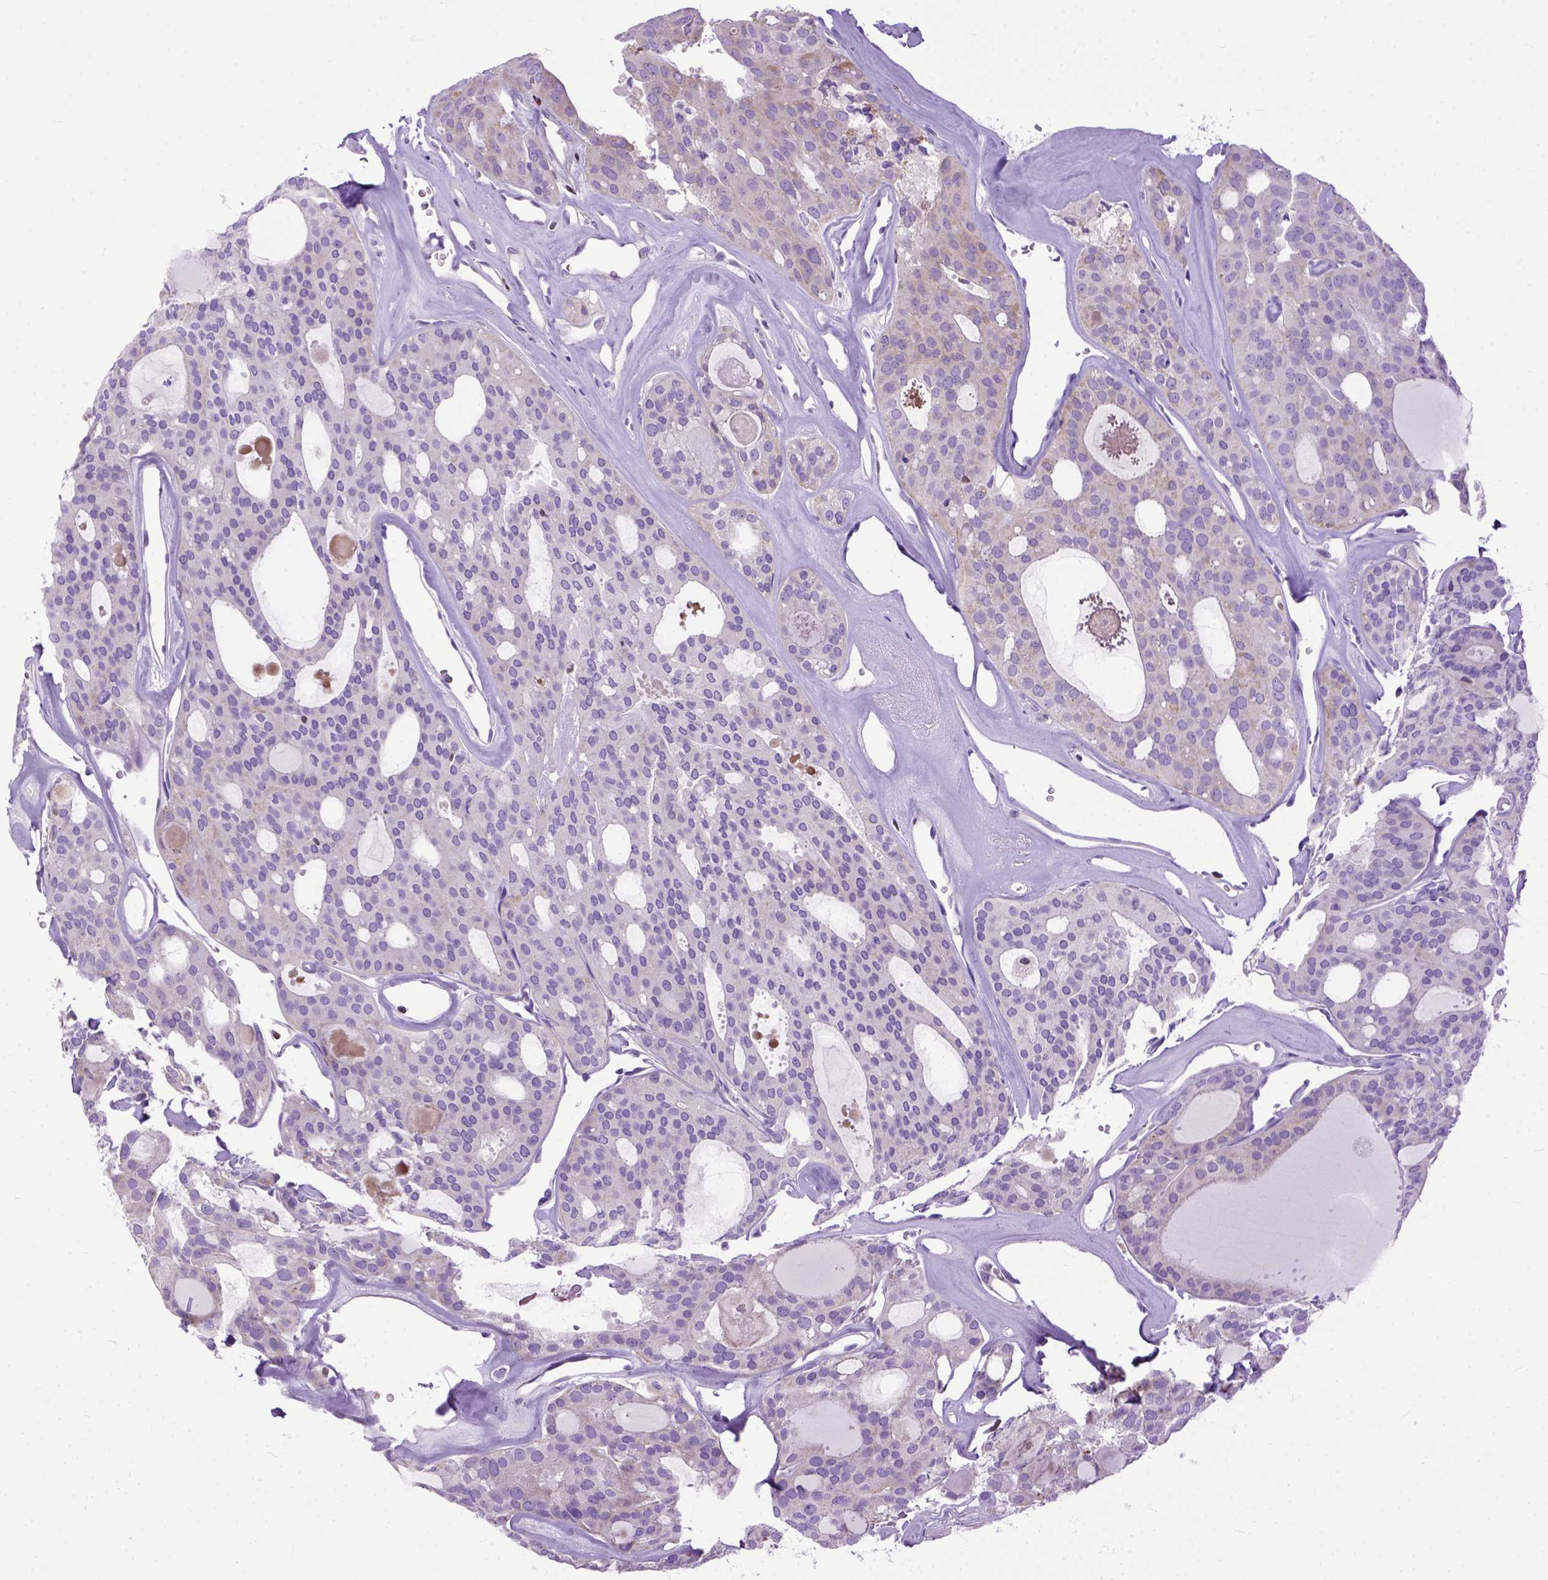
{"staining": {"intensity": "weak", "quantity": "25%-75%", "location": "cytoplasmic/membranous"}, "tissue": "thyroid cancer", "cell_type": "Tumor cells", "image_type": "cancer", "snomed": [{"axis": "morphology", "description": "Follicular adenoma carcinoma, NOS"}, {"axis": "topography", "description": "Thyroid gland"}], "caption": "High-magnification brightfield microscopy of follicular adenoma carcinoma (thyroid) stained with DAB (3,3'-diaminobenzidine) (brown) and counterstained with hematoxylin (blue). tumor cells exhibit weak cytoplasmic/membranous staining is appreciated in about25%-75% of cells.", "gene": "CRB1", "patient": {"sex": "male", "age": 75}}